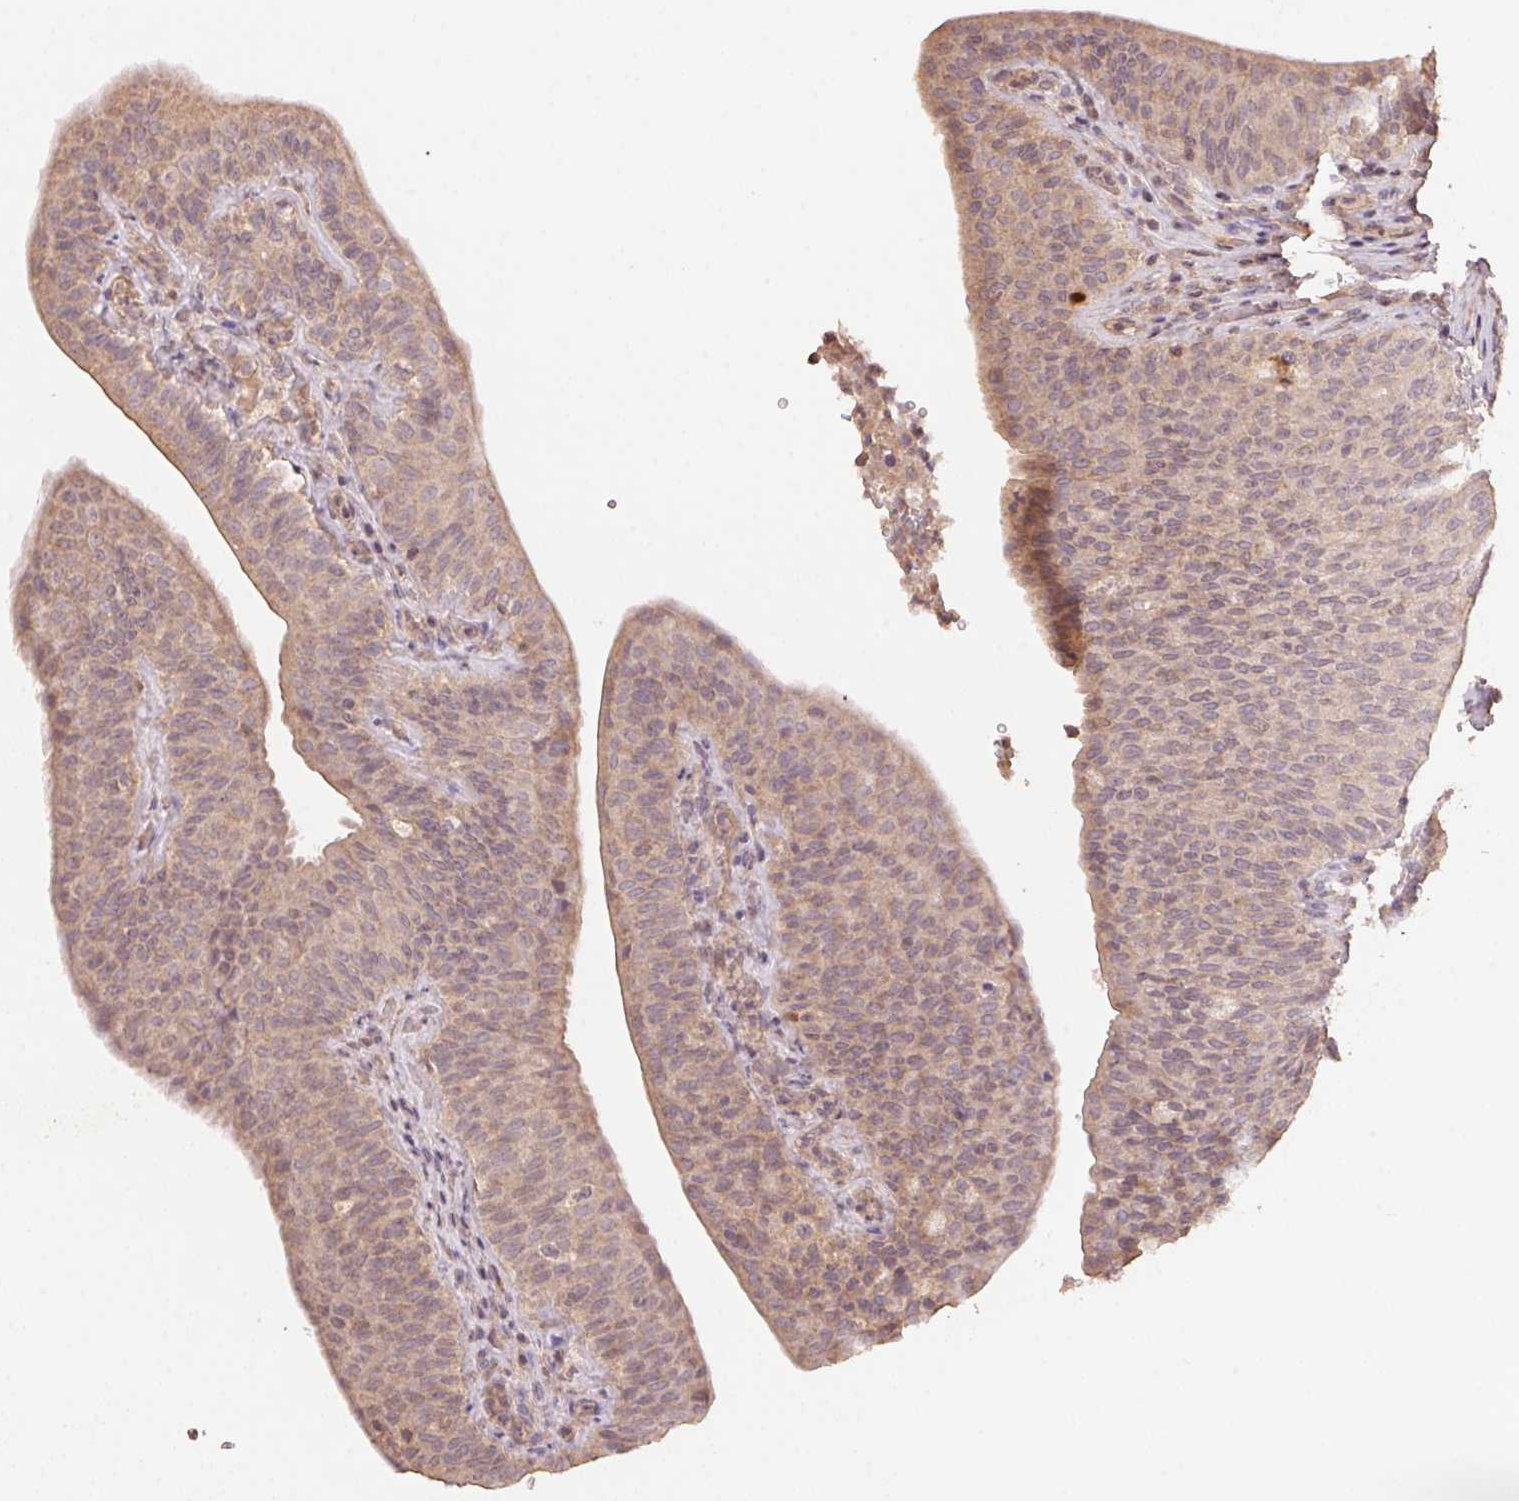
{"staining": {"intensity": "moderate", "quantity": "<25%", "location": "nuclear"}, "tissue": "urinary bladder", "cell_type": "Urothelial cells", "image_type": "normal", "snomed": [{"axis": "morphology", "description": "Normal tissue, NOS"}, {"axis": "topography", "description": "Urinary bladder"}, {"axis": "topography", "description": "Peripheral nerve tissue"}], "caption": "An immunohistochemistry (IHC) histopathology image of normal tissue is shown. Protein staining in brown highlights moderate nuclear positivity in urinary bladder within urothelial cells. The staining was performed using DAB, with brown indicating positive protein expression. Nuclei are stained blue with hematoxylin.", "gene": "CENPF", "patient": {"sex": "male", "age": 66}}